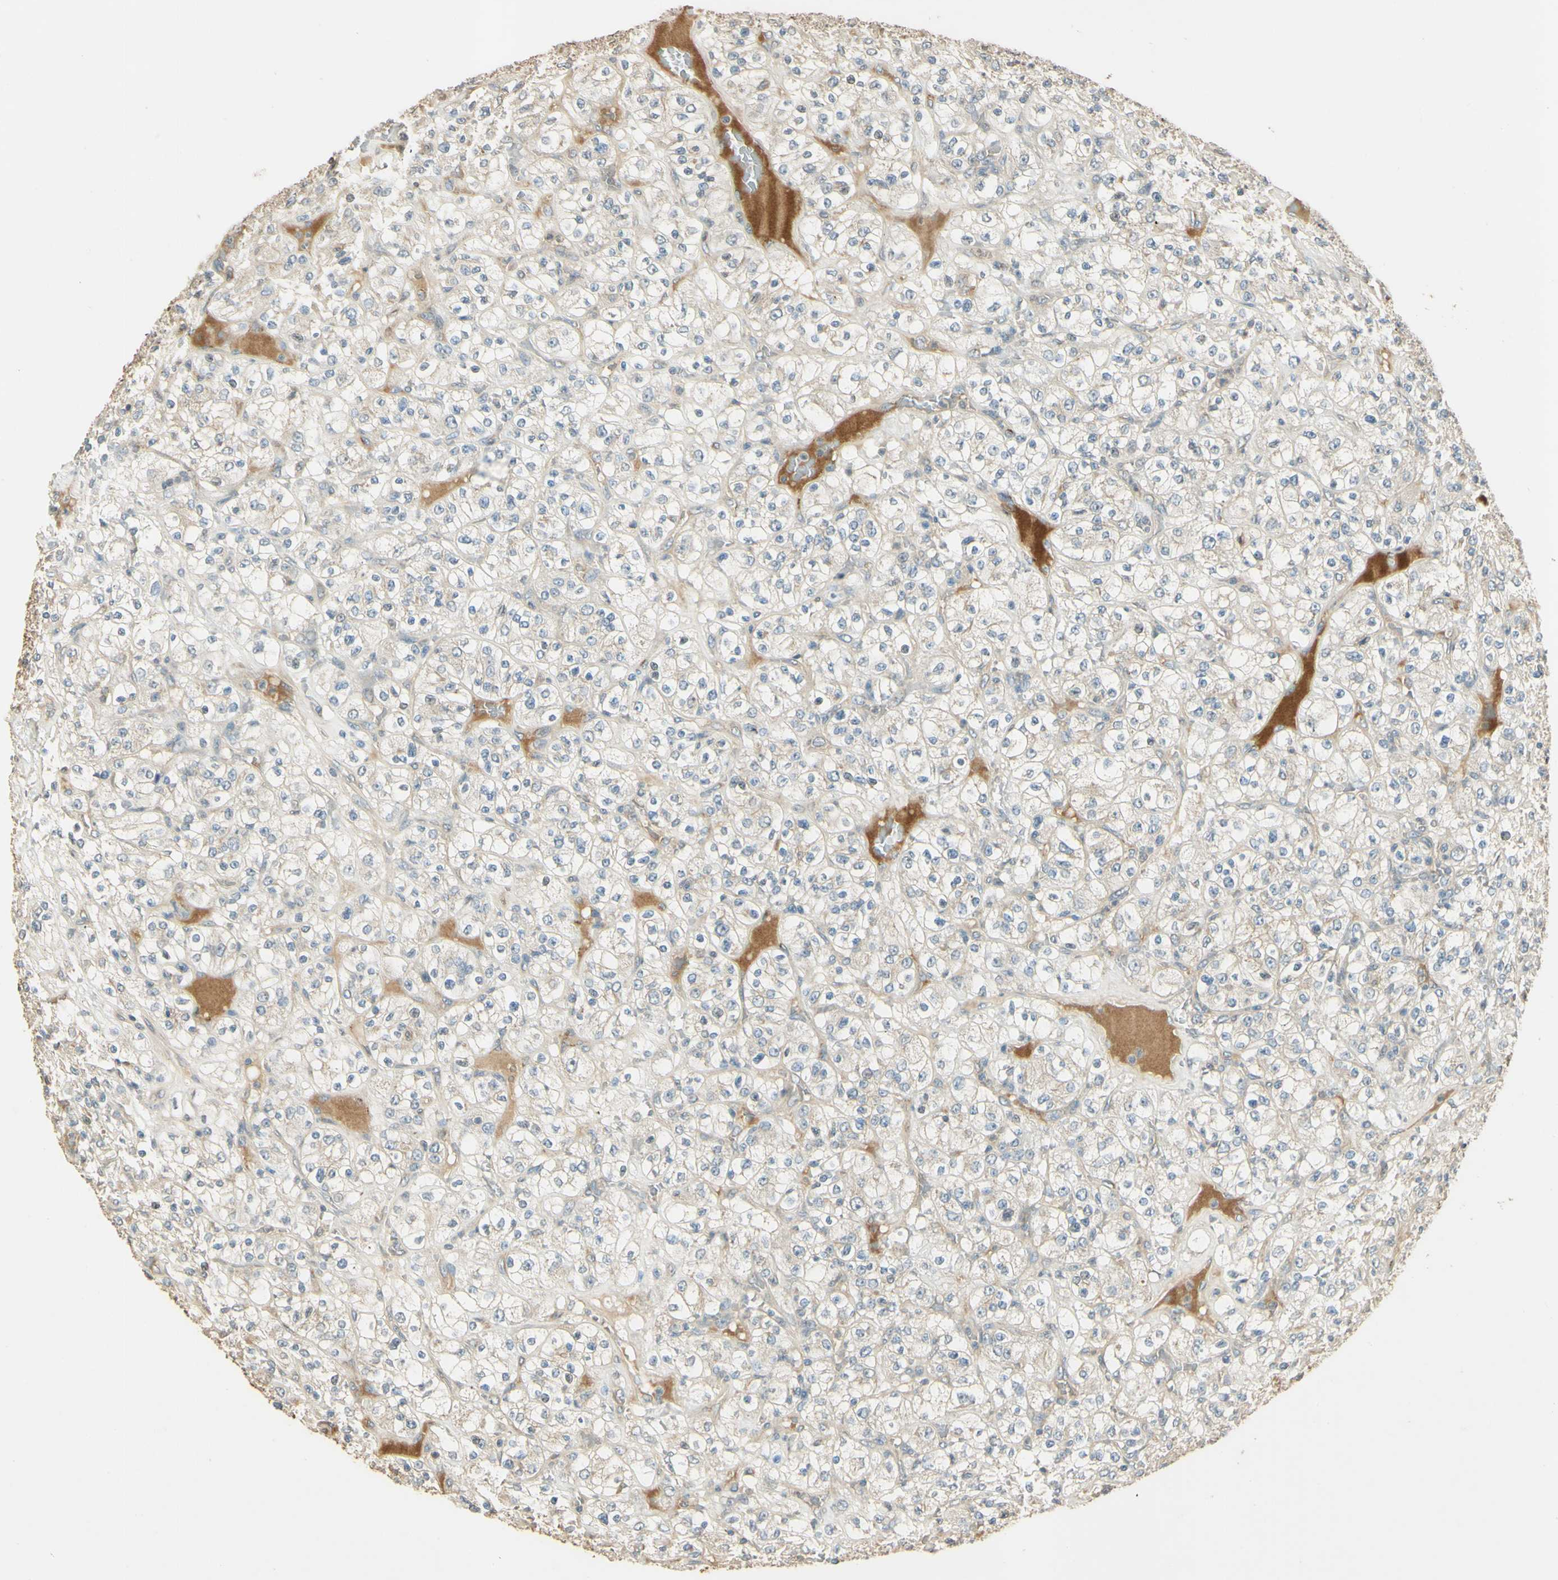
{"staining": {"intensity": "negative", "quantity": "none", "location": "none"}, "tissue": "renal cancer", "cell_type": "Tumor cells", "image_type": "cancer", "snomed": [{"axis": "morphology", "description": "Normal tissue, NOS"}, {"axis": "morphology", "description": "Adenocarcinoma, NOS"}, {"axis": "topography", "description": "Kidney"}], "caption": "This image is of renal adenocarcinoma stained with immunohistochemistry to label a protein in brown with the nuclei are counter-stained blue. There is no expression in tumor cells.", "gene": "UXS1", "patient": {"sex": "female", "age": 72}}